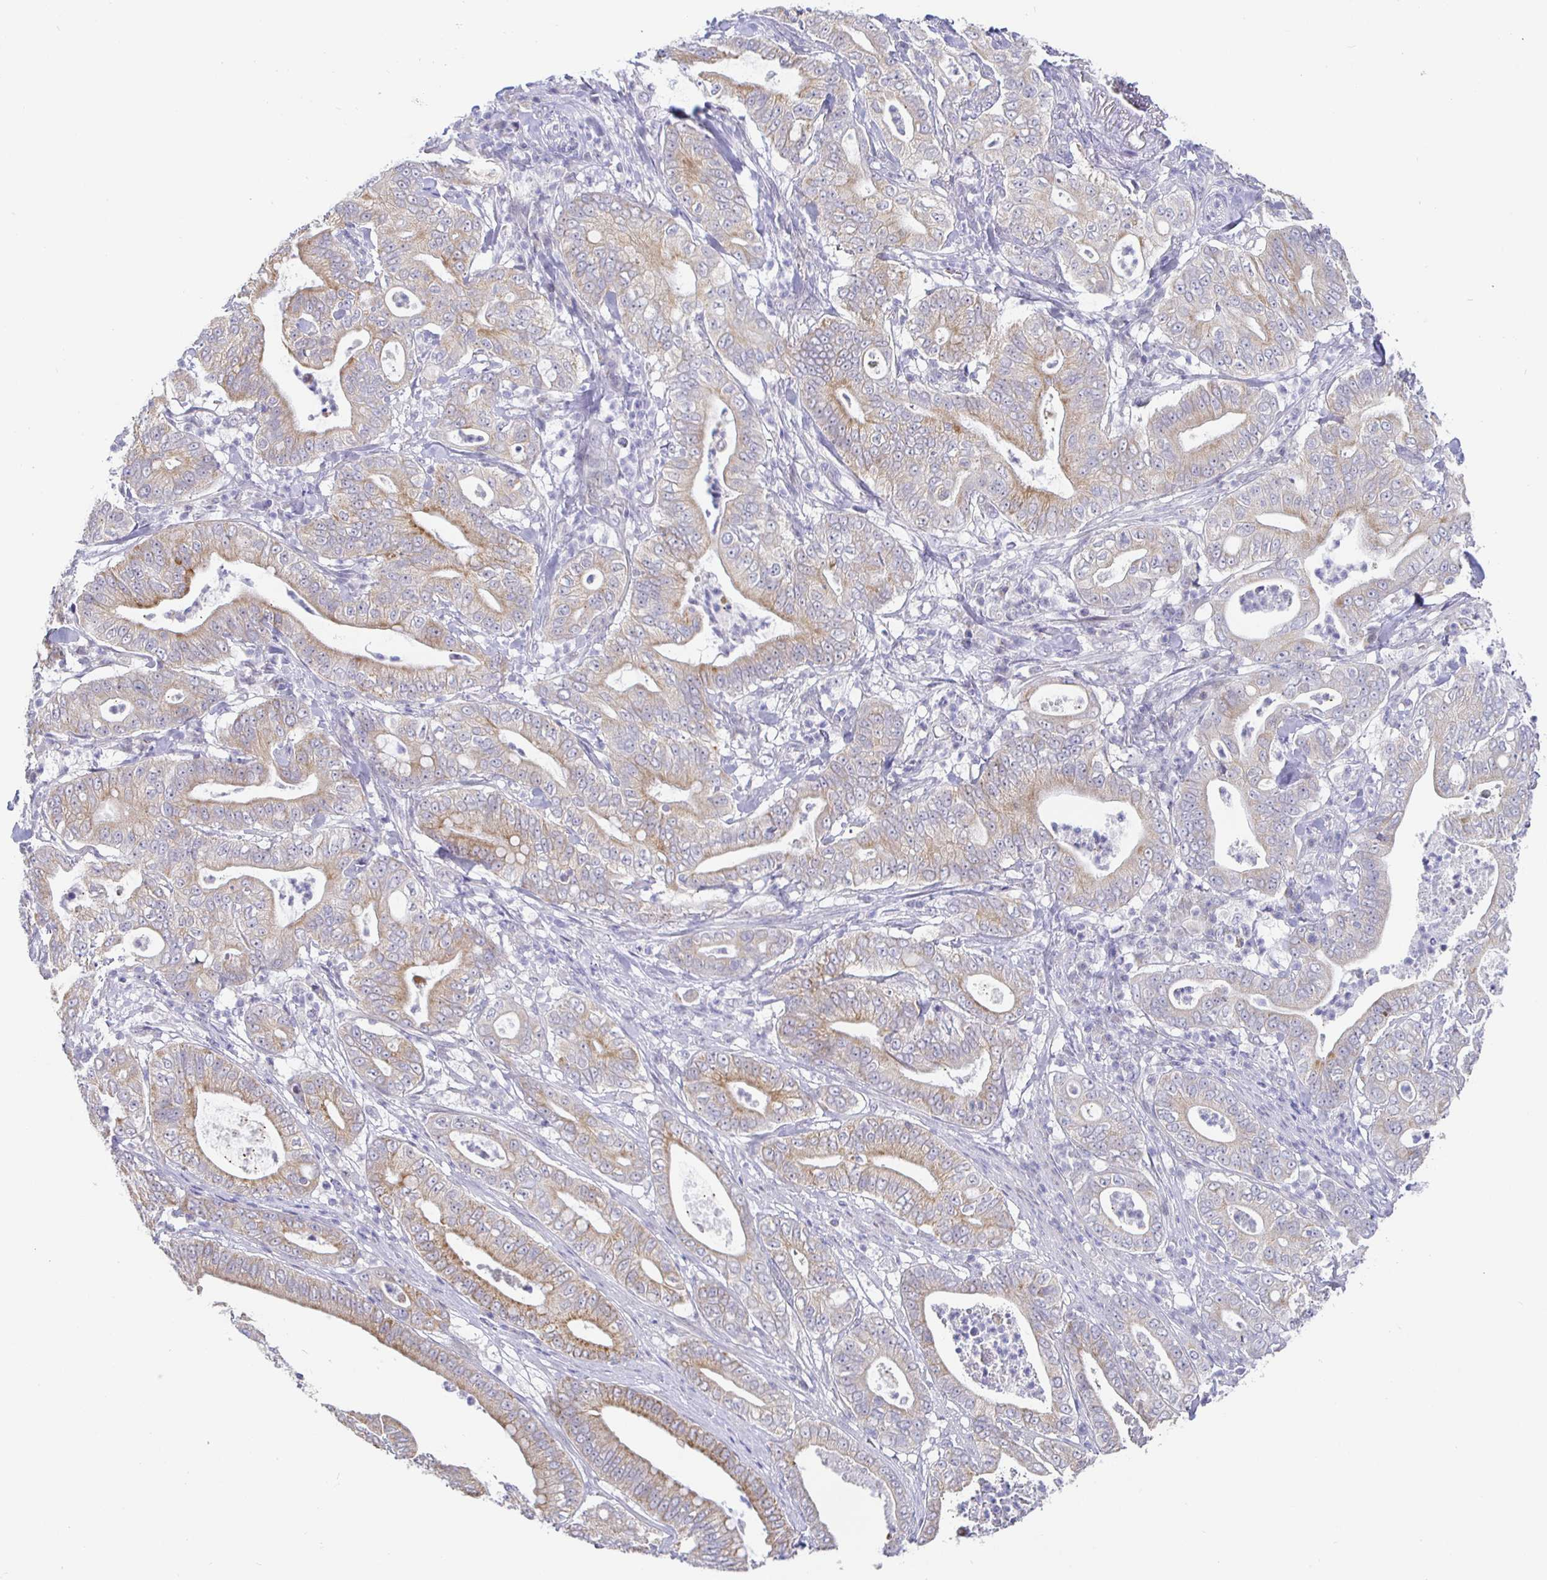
{"staining": {"intensity": "weak", "quantity": "25%-75%", "location": "cytoplasmic/membranous"}, "tissue": "pancreatic cancer", "cell_type": "Tumor cells", "image_type": "cancer", "snomed": [{"axis": "morphology", "description": "Adenocarcinoma, NOS"}, {"axis": "topography", "description": "Pancreas"}], "caption": "An immunohistochemistry photomicrograph of neoplastic tissue is shown. Protein staining in brown shows weak cytoplasmic/membranous positivity in pancreatic cancer (adenocarcinoma) within tumor cells. Nuclei are stained in blue.", "gene": "CIT", "patient": {"sex": "male", "age": 71}}